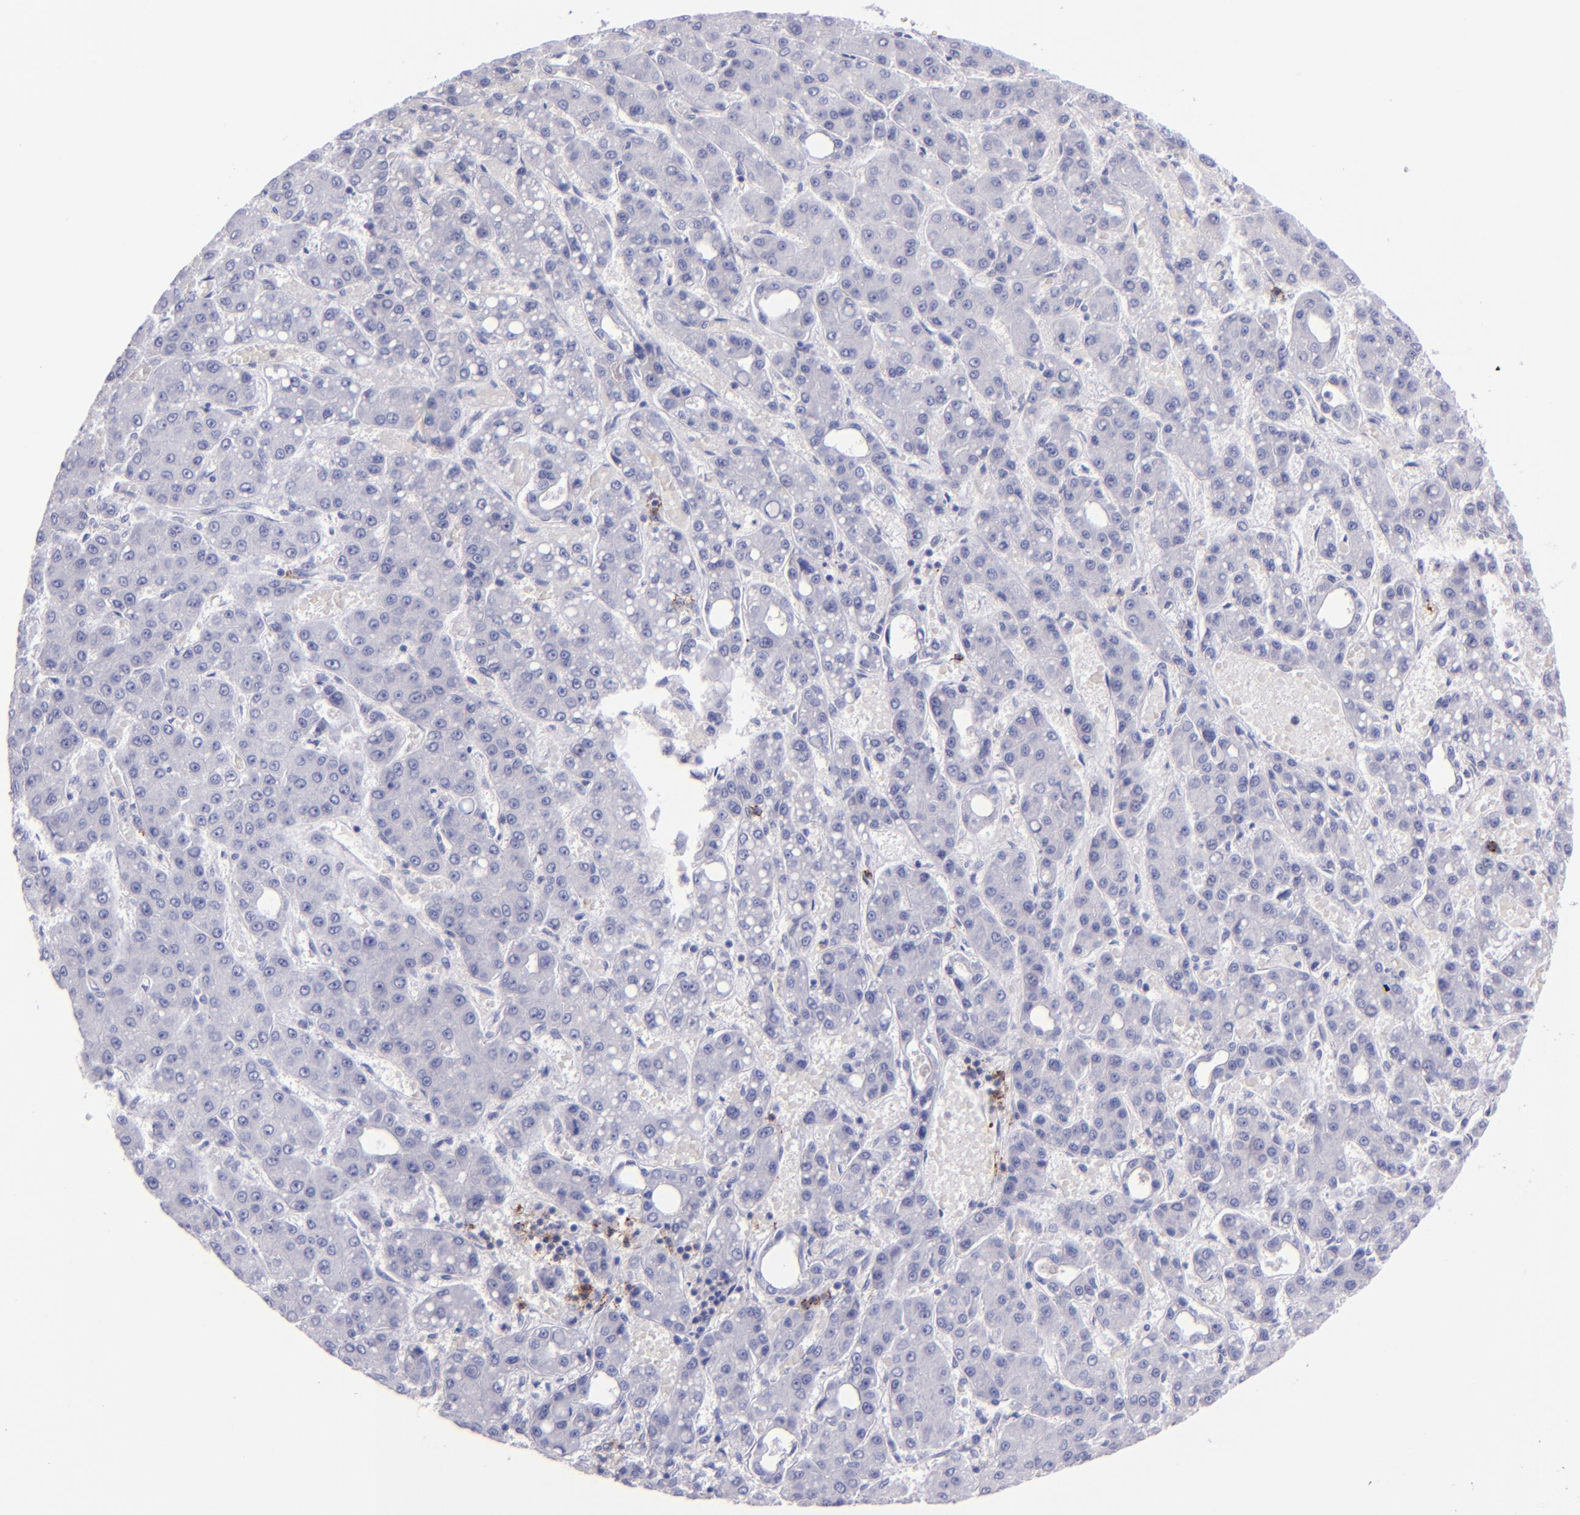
{"staining": {"intensity": "negative", "quantity": "none", "location": "none"}, "tissue": "liver cancer", "cell_type": "Tumor cells", "image_type": "cancer", "snomed": [{"axis": "morphology", "description": "Carcinoma, Hepatocellular, NOS"}, {"axis": "topography", "description": "Liver"}], "caption": "IHC of liver hepatocellular carcinoma displays no expression in tumor cells. The staining is performed using DAB brown chromogen with nuclei counter-stained in using hematoxylin.", "gene": "CD37", "patient": {"sex": "male", "age": 69}}